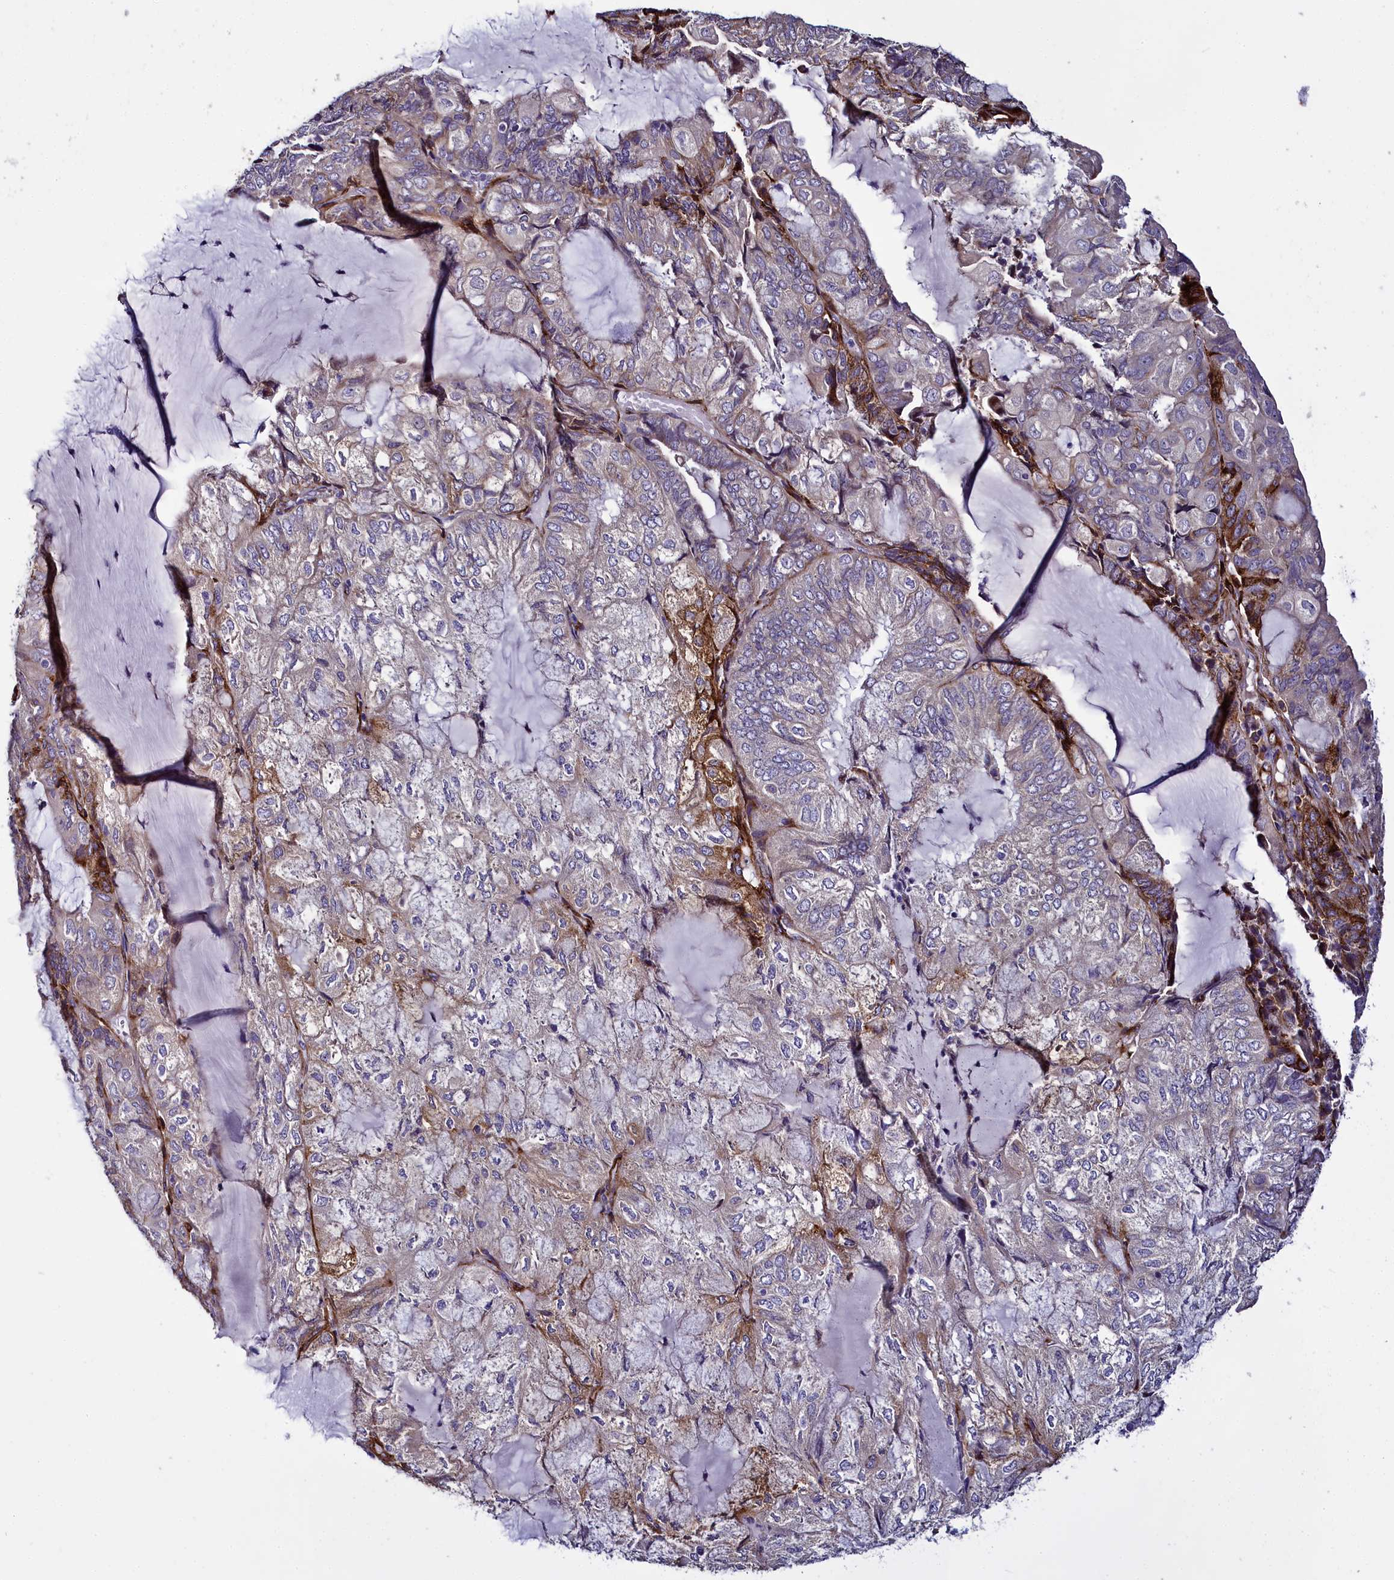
{"staining": {"intensity": "moderate", "quantity": "<25%", "location": "cytoplasmic/membranous"}, "tissue": "endometrial cancer", "cell_type": "Tumor cells", "image_type": "cancer", "snomed": [{"axis": "morphology", "description": "Adenocarcinoma, NOS"}, {"axis": "topography", "description": "Endometrium"}], "caption": "Immunohistochemistry (IHC) staining of endometrial cancer (adenocarcinoma), which exhibits low levels of moderate cytoplasmic/membranous expression in approximately <25% of tumor cells indicating moderate cytoplasmic/membranous protein expression. The staining was performed using DAB (brown) for protein detection and nuclei were counterstained in hematoxylin (blue).", "gene": "MRC2", "patient": {"sex": "female", "age": 81}}